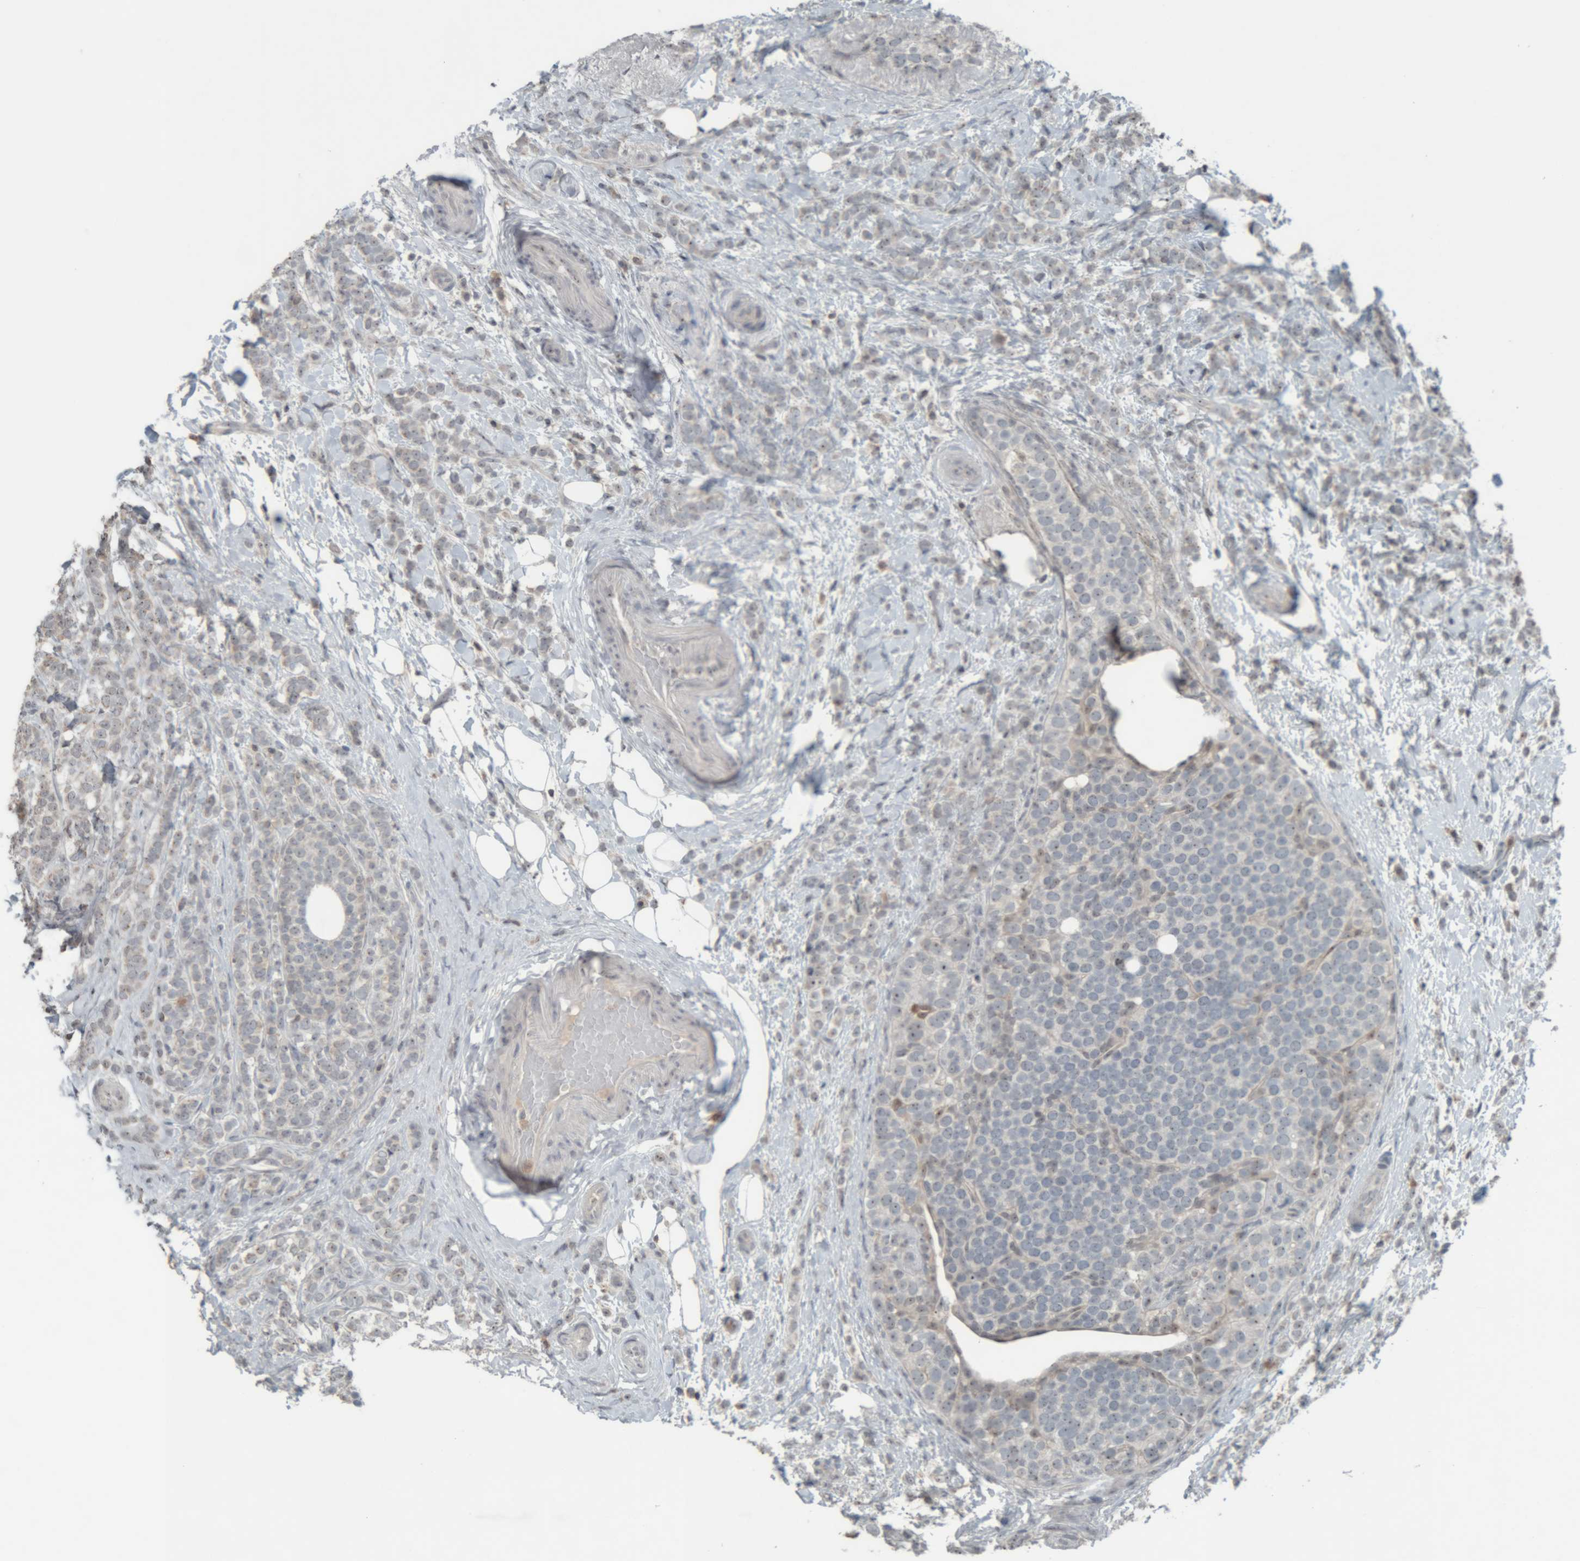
{"staining": {"intensity": "negative", "quantity": "none", "location": "none"}, "tissue": "breast cancer", "cell_type": "Tumor cells", "image_type": "cancer", "snomed": [{"axis": "morphology", "description": "Lobular carcinoma"}, {"axis": "topography", "description": "Breast"}], "caption": "DAB (3,3'-diaminobenzidine) immunohistochemical staining of breast cancer (lobular carcinoma) shows no significant positivity in tumor cells. The staining is performed using DAB (3,3'-diaminobenzidine) brown chromogen with nuclei counter-stained in using hematoxylin.", "gene": "RPF1", "patient": {"sex": "female", "age": 50}}